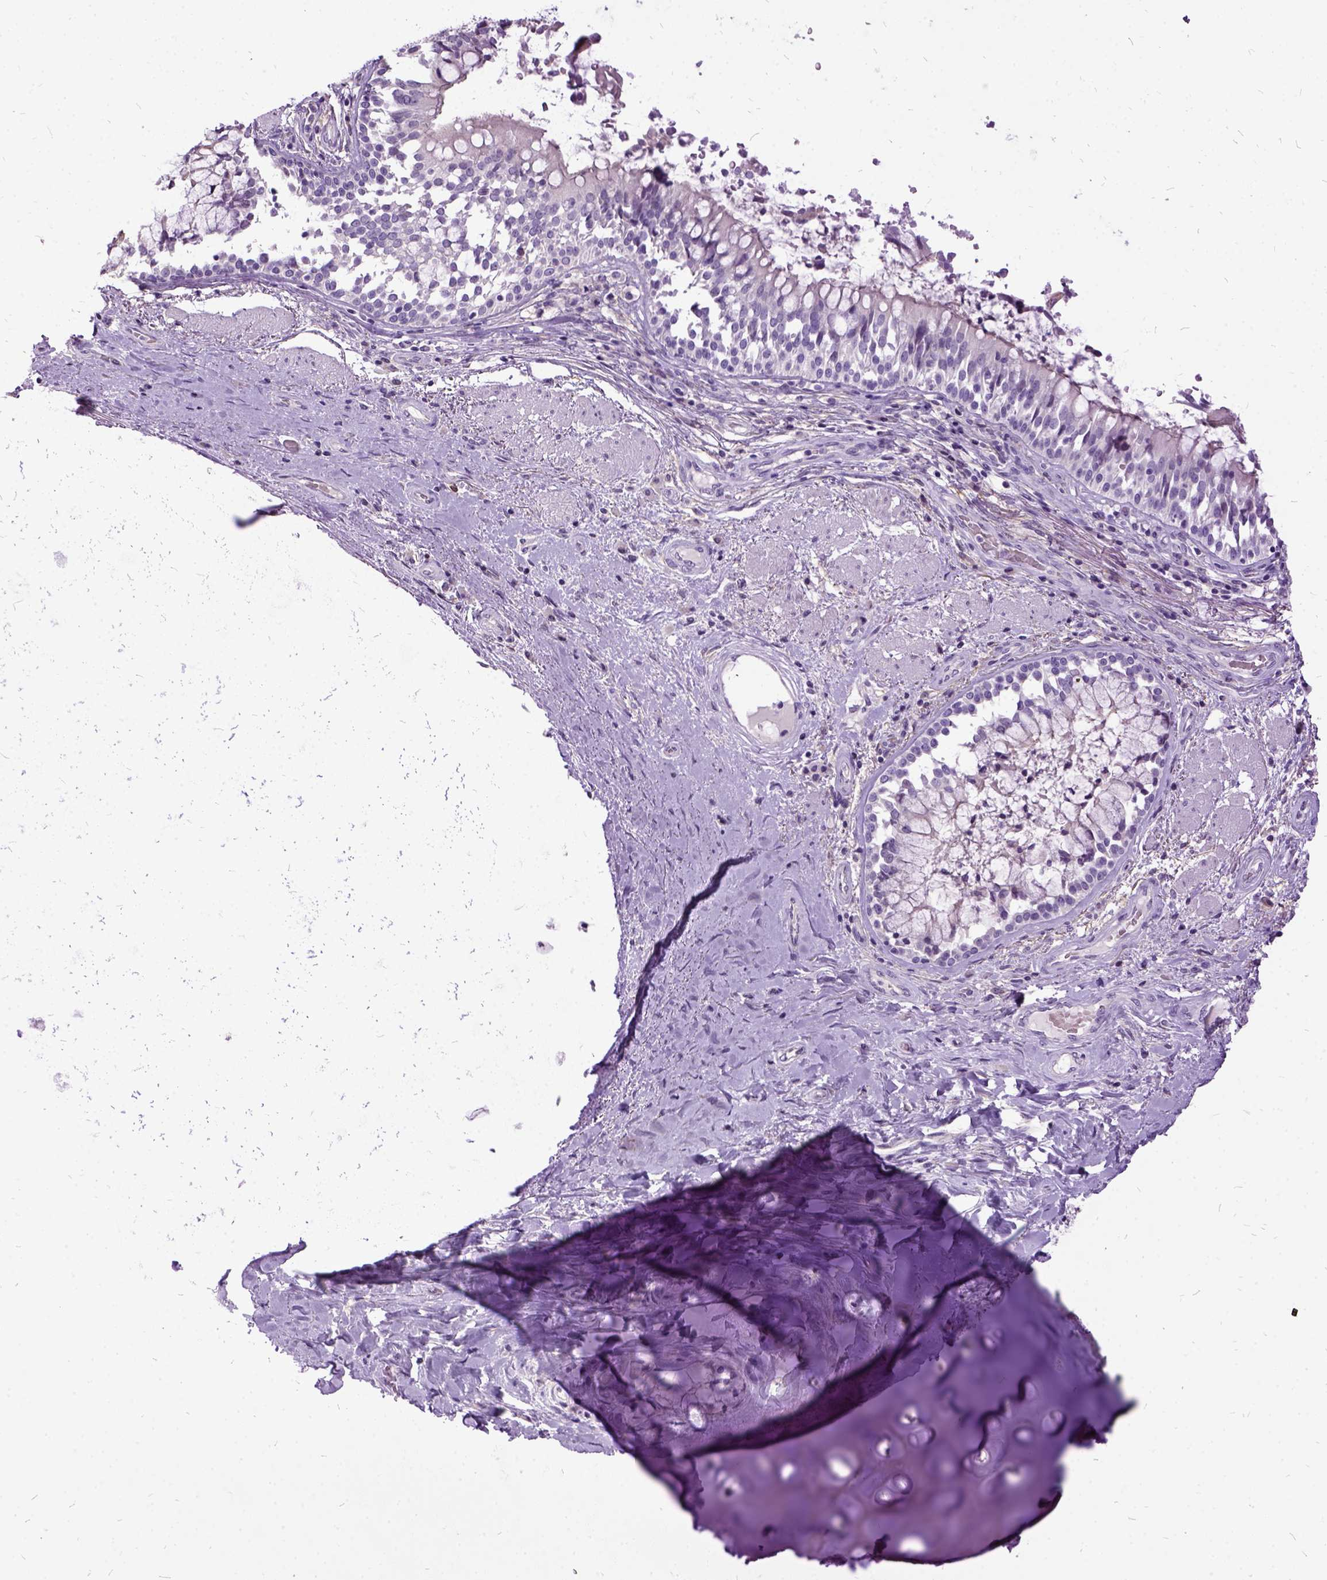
{"staining": {"intensity": "negative", "quantity": "none", "location": "none"}, "tissue": "soft tissue", "cell_type": "Chondrocytes", "image_type": "normal", "snomed": [{"axis": "morphology", "description": "Normal tissue, NOS"}, {"axis": "topography", "description": "Cartilage tissue"}, {"axis": "topography", "description": "Bronchus"}], "caption": "Immunohistochemical staining of normal soft tissue exhibits no significant positivity in chondrocytes. (DAB IHC with hematoxylin counter stain).", "gene": "MME", "patient": {"sex": "male", "age": 64}}